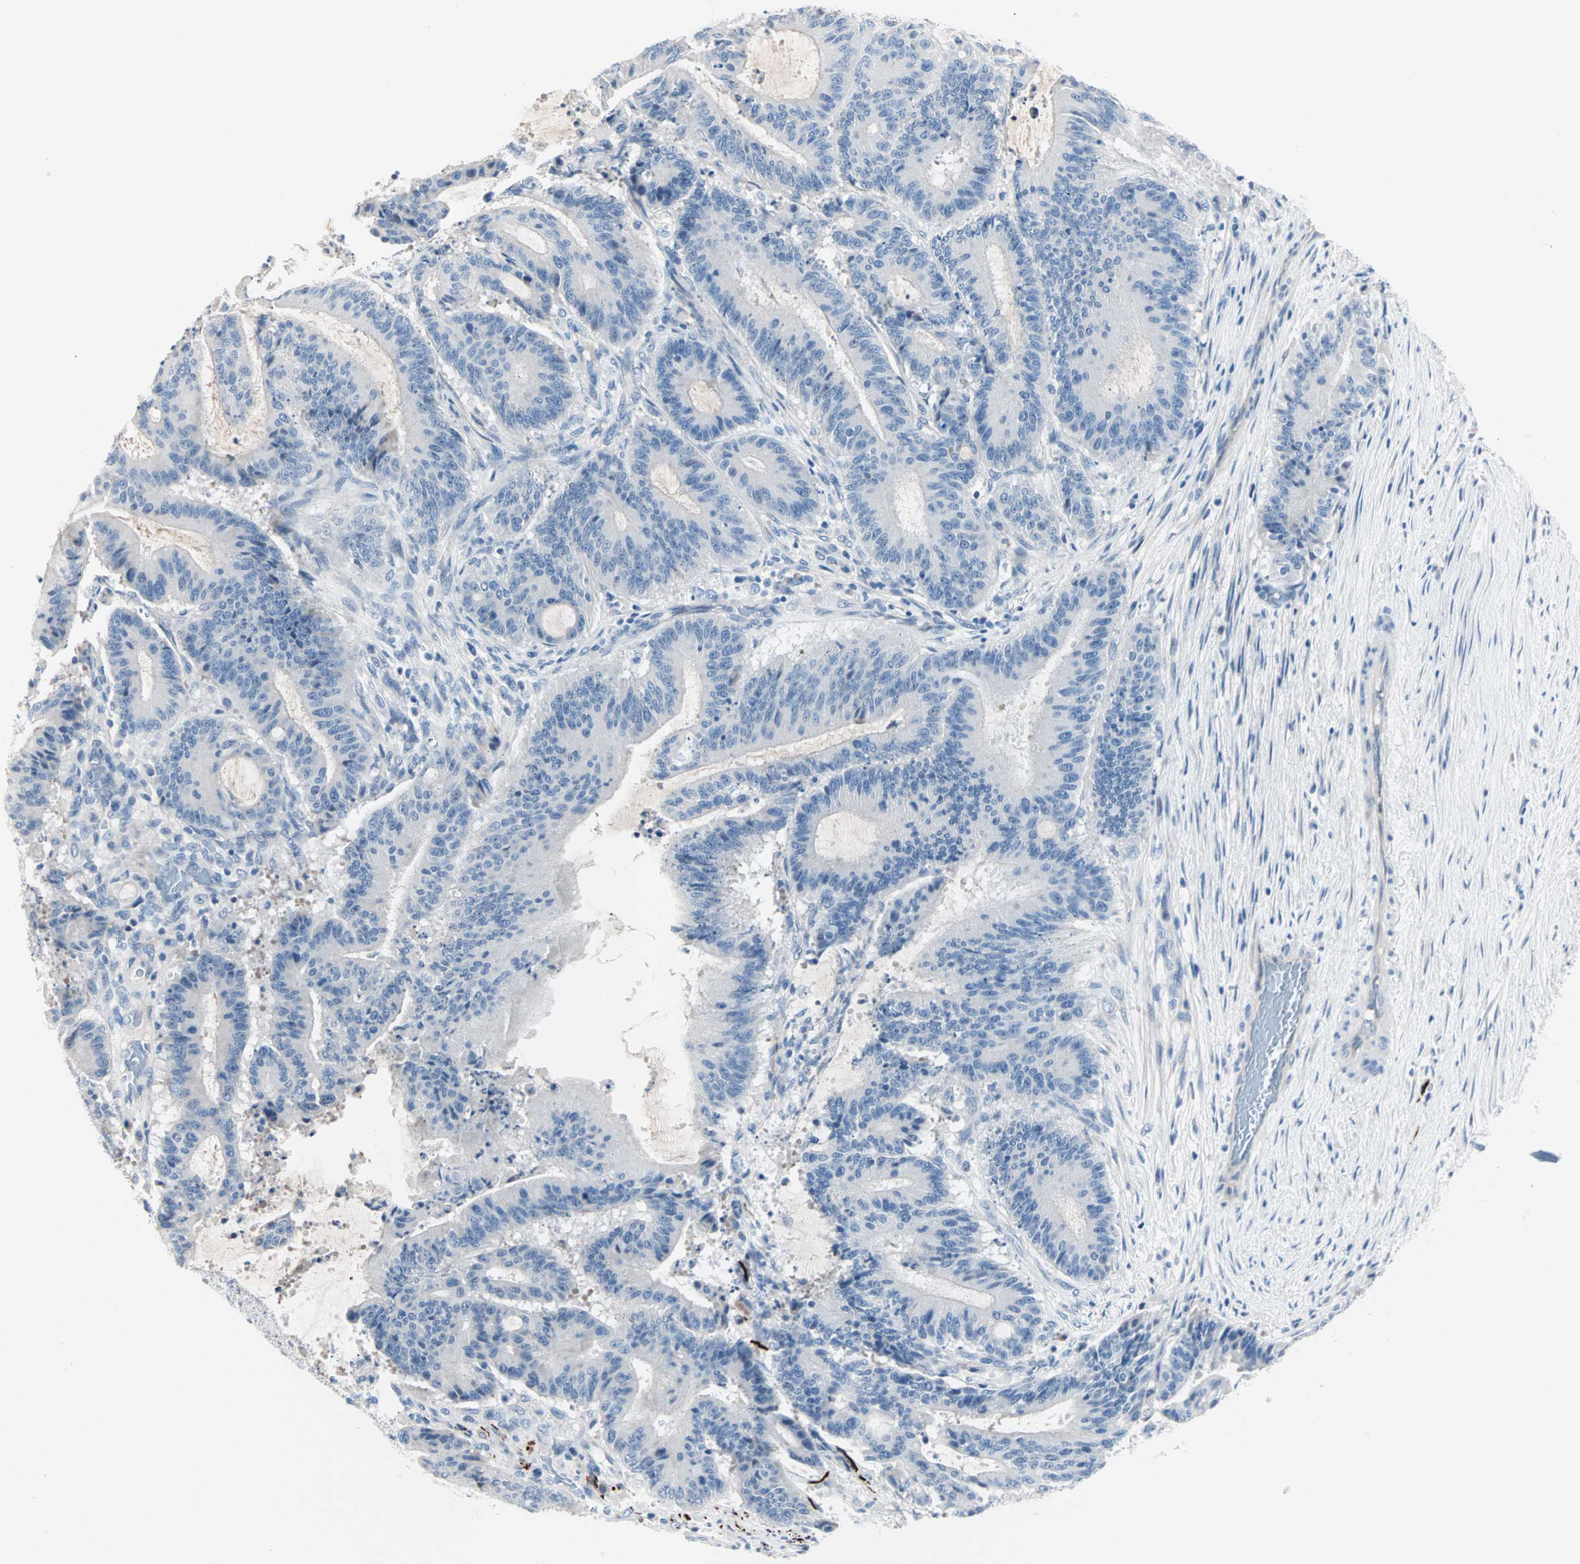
{"staining": {"intensity": "negative", "quantity": "none", "location": "none"}, "tissue": "liver cancer", "cell_type": "Tumor cells", "image_type": "cancer", "snomed": [{"axis": "morphology", "description": "Cholangiocarcinoma"}, {"axis": "topography", "description": "Liver"}], "caption": "The IHC histopathology image has no significant expression in tumor cells of liver cancer (cholangiocarcinoma) tissue.", "gene": "NEFH", "patient": {"sex": "female", "age": 73}}